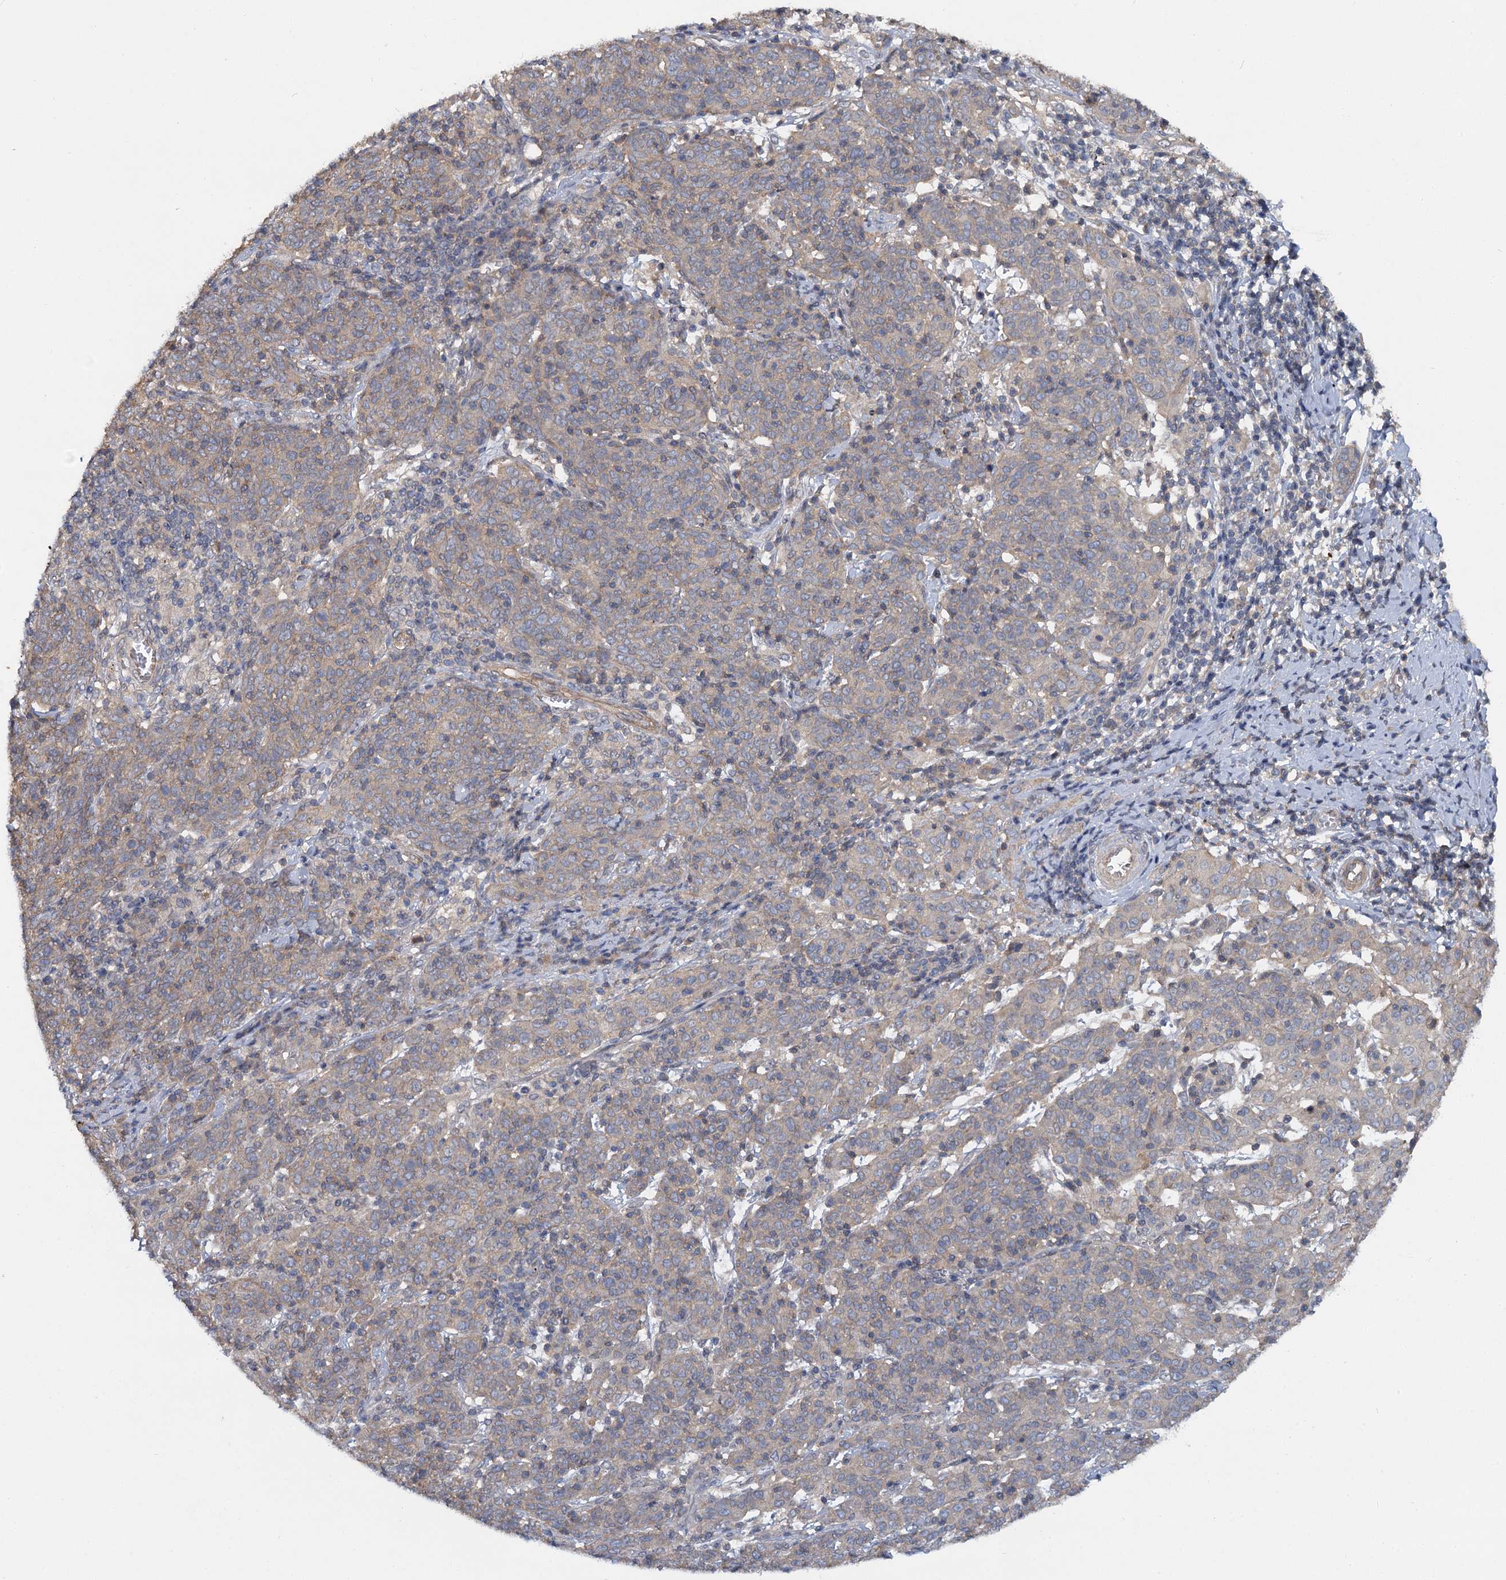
{"staining": {"intensity": "weak", "quantity": "25%-75%", "location": "cytoplasmic/membranous"}, "tissue": "cervical cancer", "cell_type": "Tumor cells", "image_type": "cancer", "snomed": [{"axis": "morphology", "description": "Squamous cell carcinoma, NOS"}, {"axis": "topography", "description": "Cervix"}], "caption": "High-power microscopy captured an IHC micrograph of cervical squamous cell carcinoma, revealing weak cytoplasmic/membranous staining in about 25%-75% of tumor cells. (DAB (3,3'-diaminobenzidine) = brown stain, brightfield microscopy at high magnification).", "gene": "ZNF324", "patient": {"sex": "female", "age": 67}}